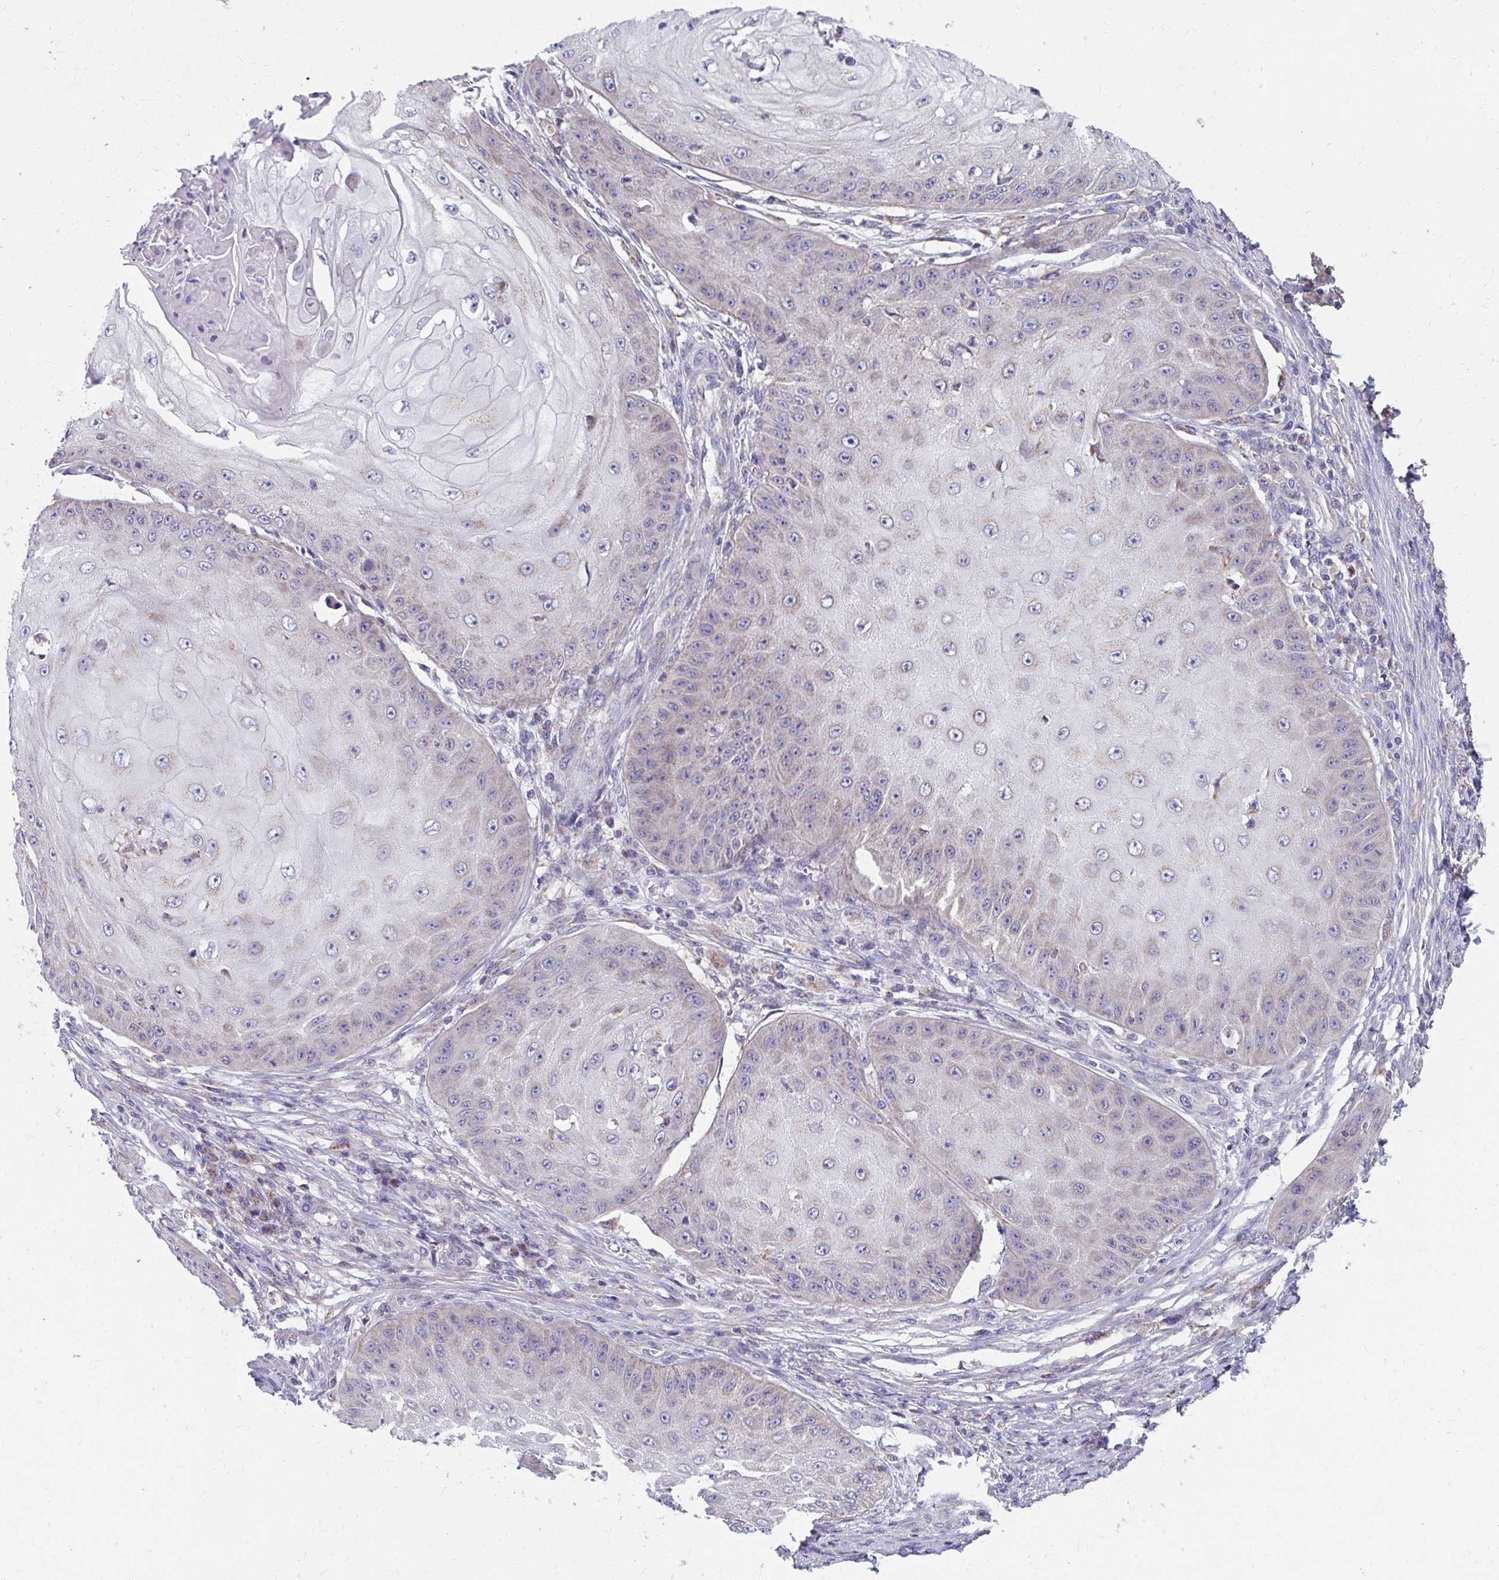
{"staining": {"intensity": "negative", "quantity": "none", "location": "none"}, "tissue": "skin cancer", "cell_type": "Tumor cells", "image_type": "cancer", "snomed": [{"axis": "morphology", "description": "Squamous cell carcinoma, NOS"}, {"axis": "topography", "description": "Skin"}], "caption": "There is no significant positivity in tumor cells of skin cancer (squamous cell carcinoma).", "gene": "RCC1L", "patient": {"sex": "male", "age": 70}}